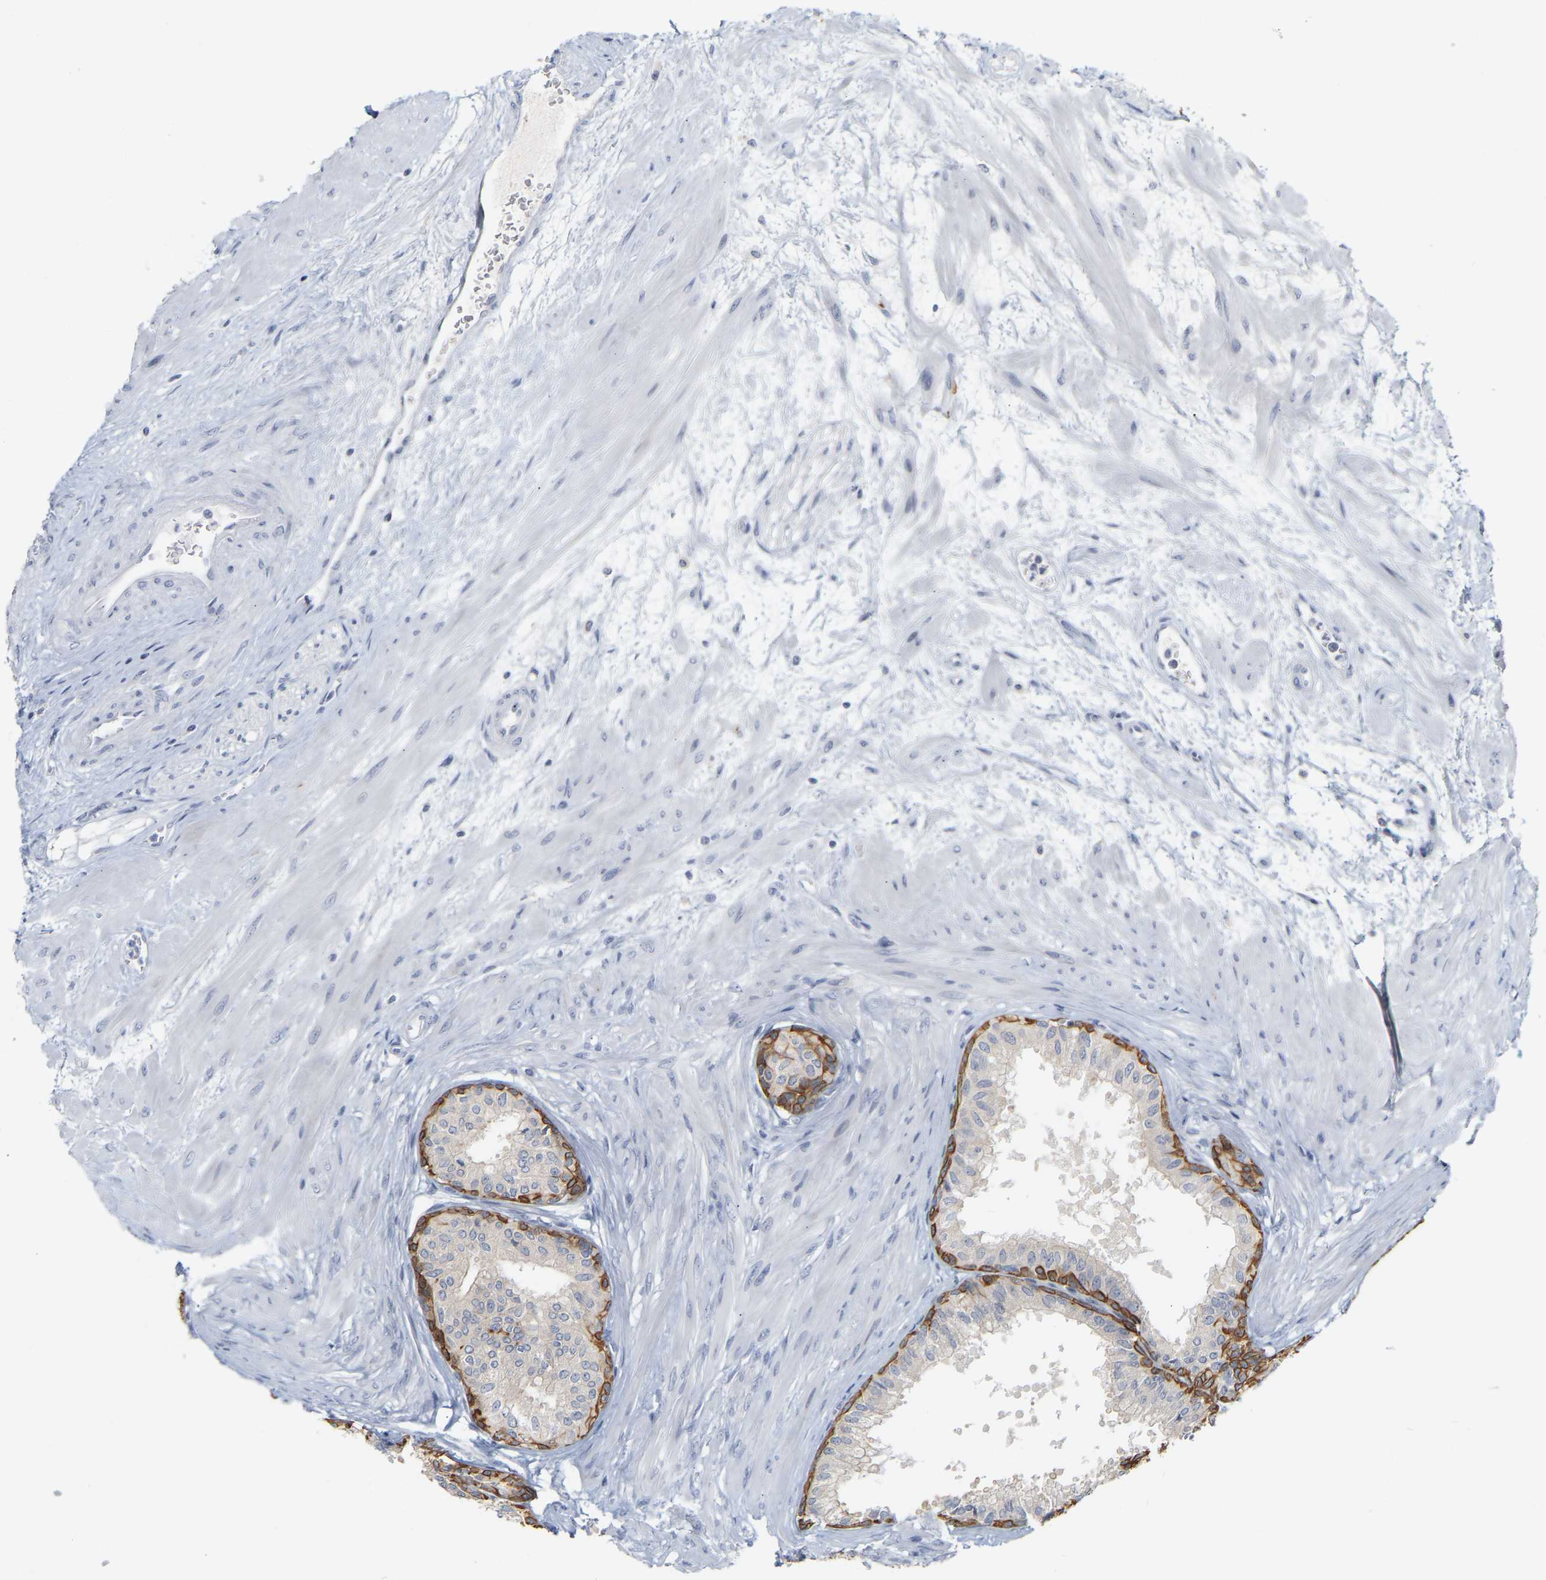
{"staining": {"intensity": "moderate", "quantity": "<25%", "location": "cytoplasmic/membranous"}, "tissue": "seminal vesicle", "cell_type": "Glandular cells", "image_type": "normal", "snomed": [{"axis": "morphology", "description": "Normal tissue, NOS"}, {"axis": "topography", "description": "Prostate"}, {"axis": "topography", "description": "Seminal veicle"}], "caption": "Immunohistochemistry (IHC) histopathology image of benign human seminal vesicle stained for a protein (brown), which displays low levels of moderate cytoplasmic/membranous positivity in approximately <25% of glandular cells.", "gene": "KRT76", "patient": {"sex": "male", "age": 60}}